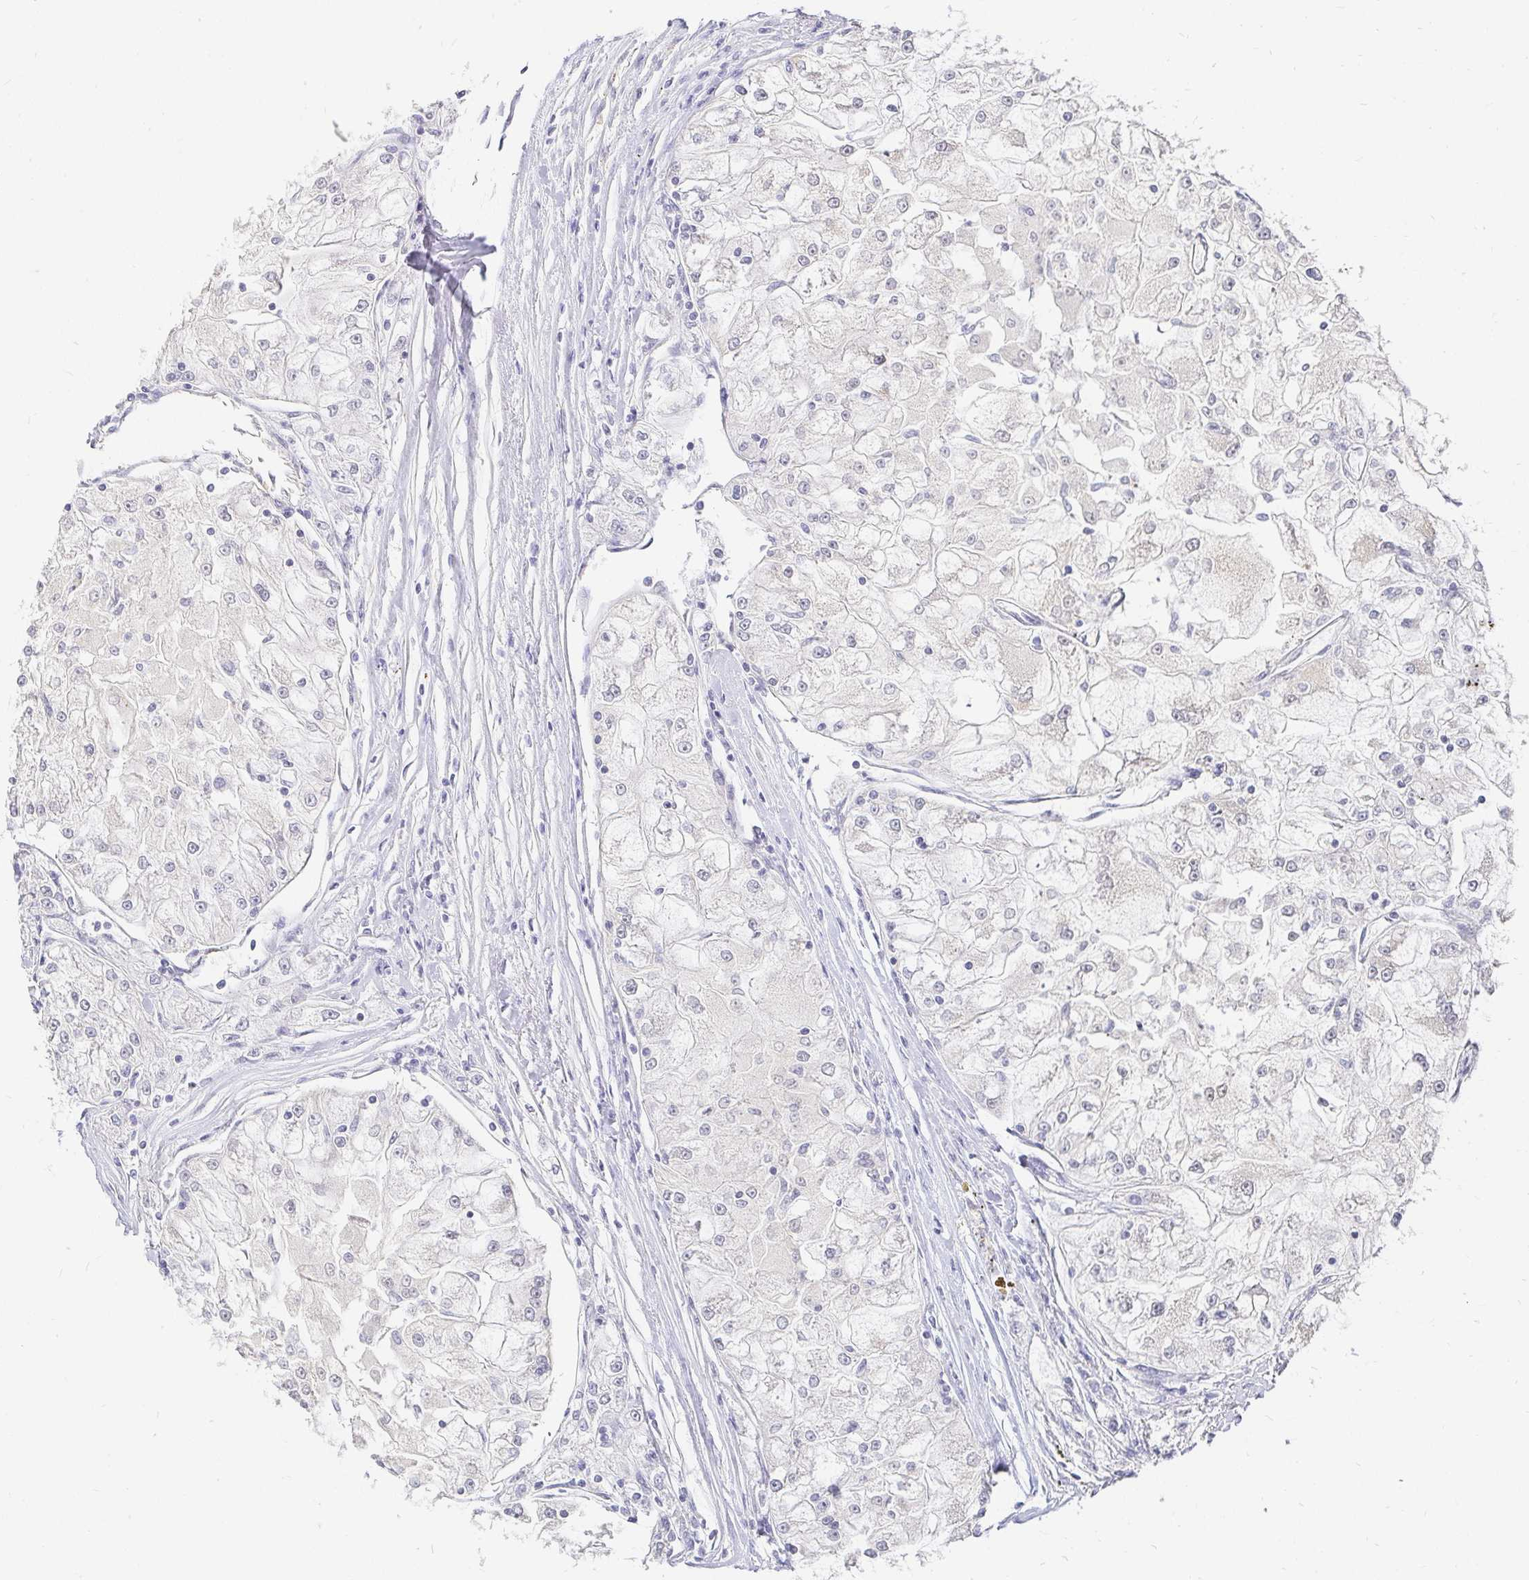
{"staining": {"intensity": "negative", "quantity": "none", "location": "none"}, "tissue": "renal cancer", "cell_type": "Tumor cells", "image_type": "cancer", "snomed": [{"axis": "morphology", "description": "Adenocarcinoma, NOS"}, {"axis": "topography", "description": "Kidney"}], "caption": "The image demonstrates no staining of tumor cells in adenocarcinoma (renal).", "gene": "FGF21", "patient": {"sex": "female", "age": 72}}